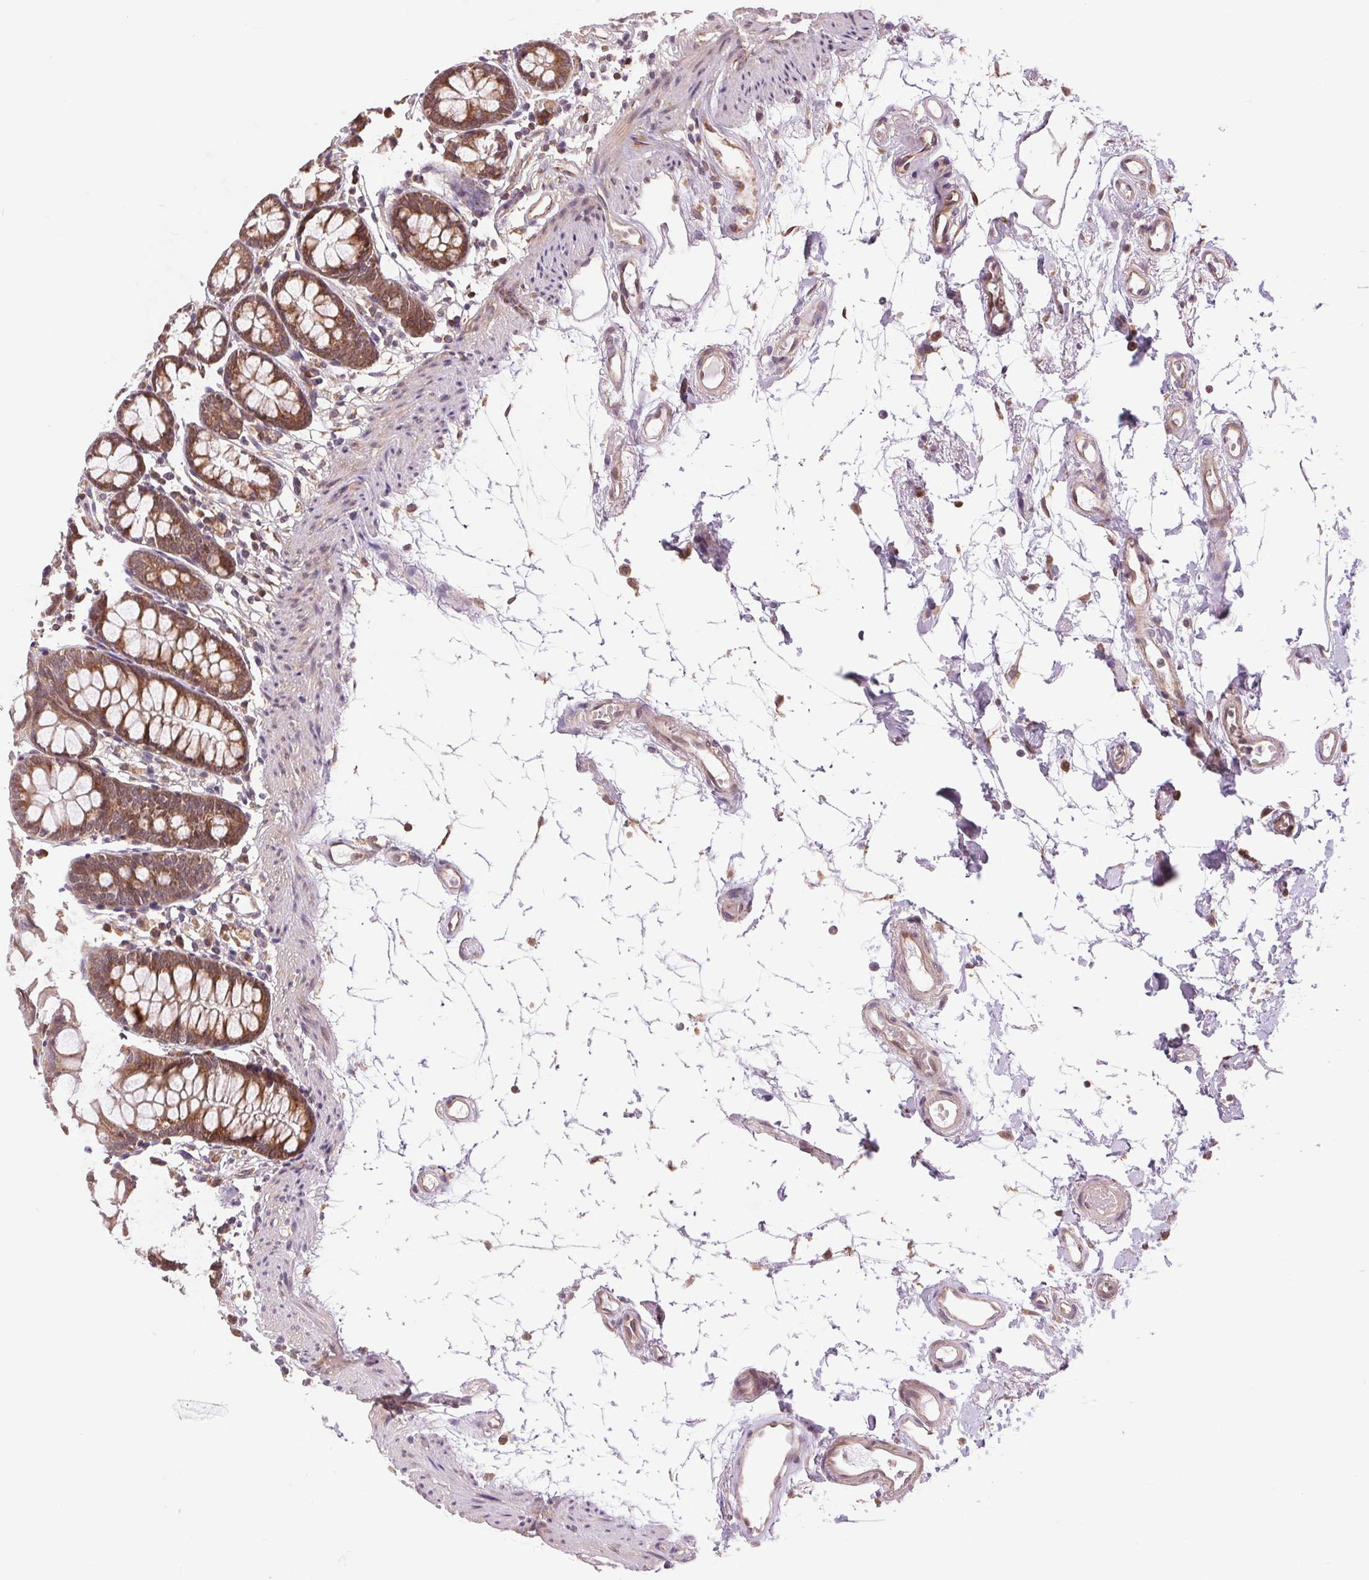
{"staining": {"intensity": "moderate", "quantity": "<25%", "location": "cytoplasmic/membranous,nuclear"}, "tissue": "colon", "cell_type": "Endothelial cells", "image_type": "normal", "snomed": [{"axis": "morphology", "description": "Normal tissue, NOS"}, {"axis": "topography", "description": "Colon"}], "caption": "This is a photomicrograph of immunohistochemistry (IHC) staining of normal colon, which shows moderate staining in the cytoplasmic/membranous,nuclear of endothelial cells.", "gene": "BTF3L4", "patient": {"sex": "female", "age": 84}}